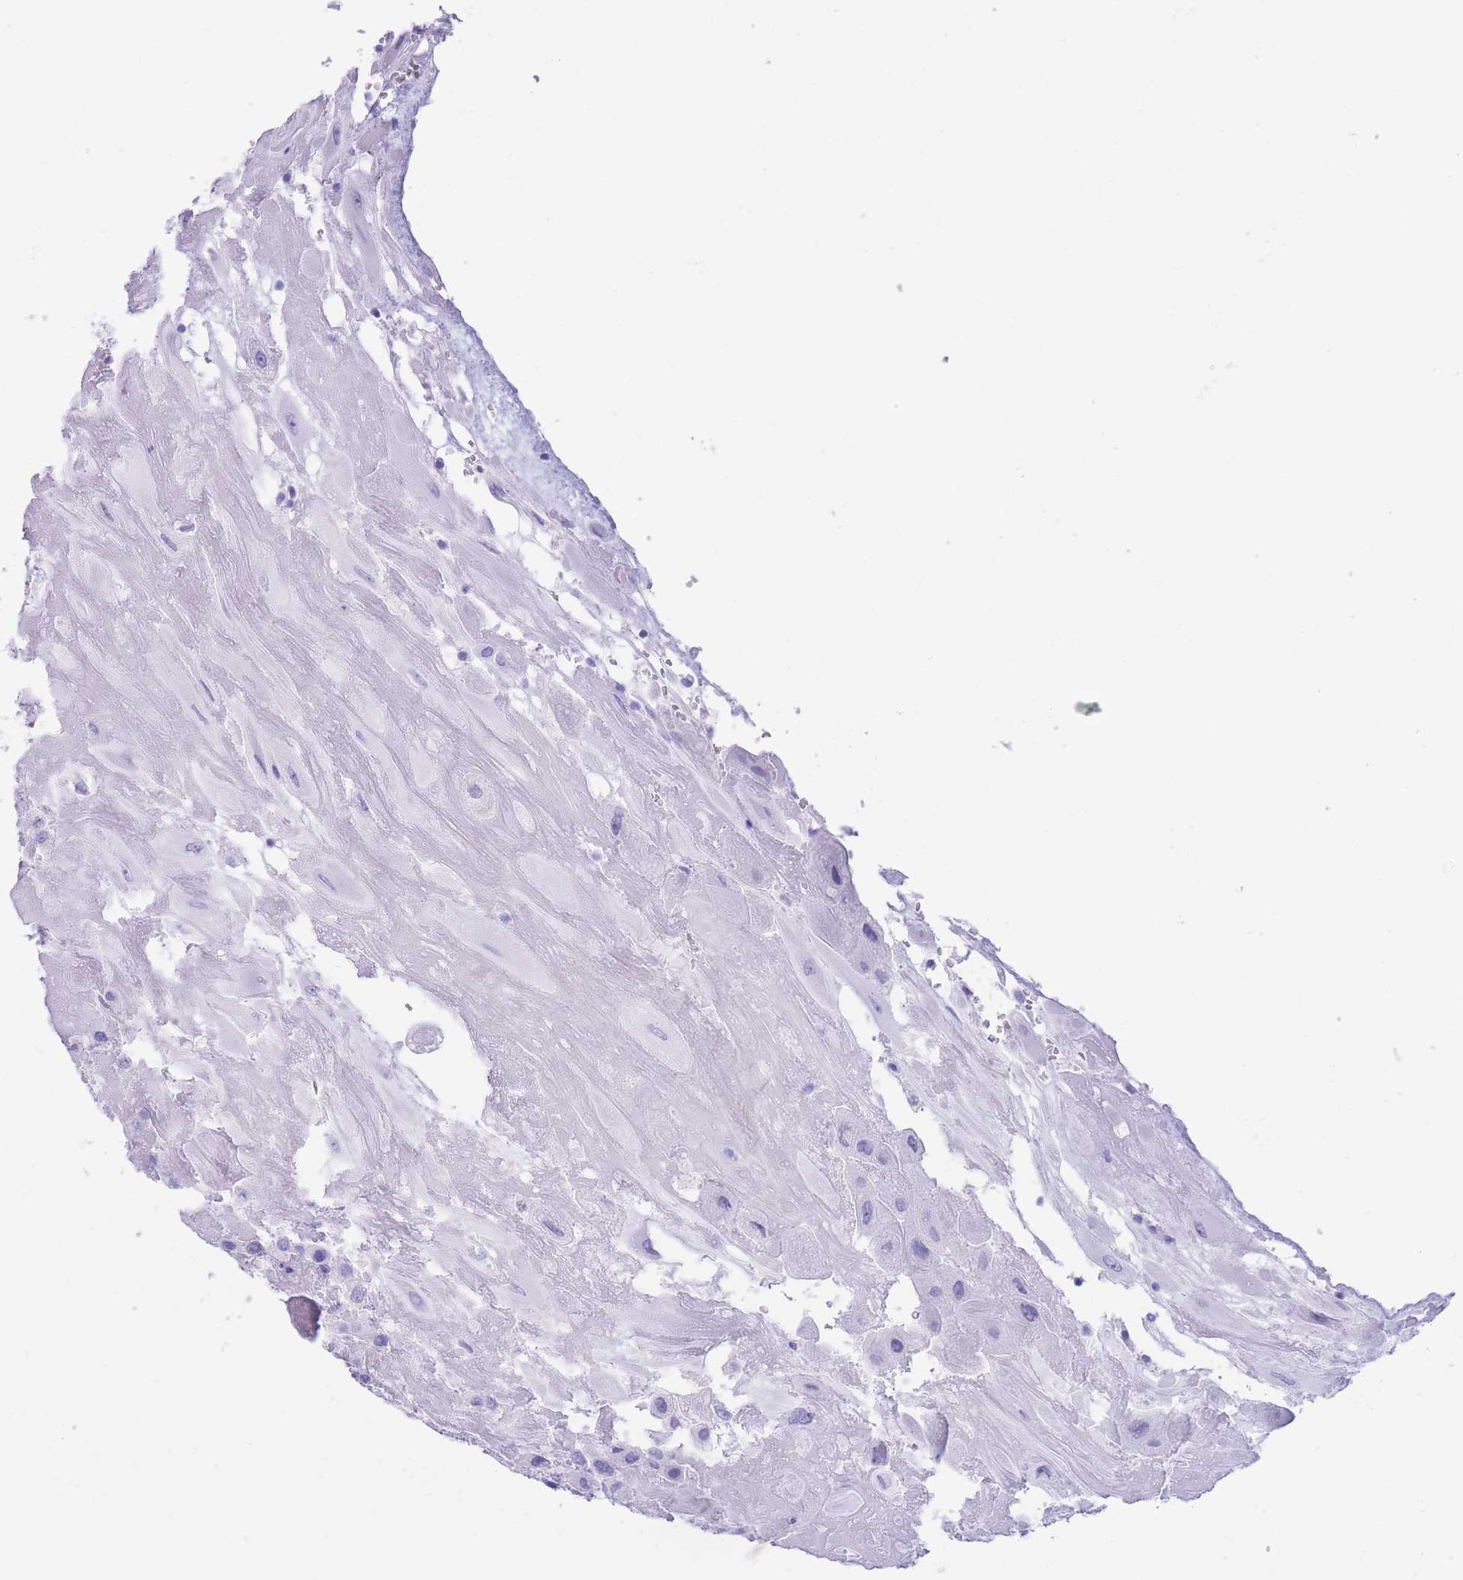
{"staining": {"intensity": "negative", "quantity": "none", "location": "none"}, "tissue": "placenta", "cell_type": "Decidual cells", "image_type": "normal", "snomed": [{"axis": "morphology", "description": "Normal tissue, NOS"}, {"axis": "topography", "description": "Placenta"}], "caption": "Immunohistochemistry of benign placenta demonstrates no staining in decidual cells.", "gene": "SLCO1B1", "patient": {"sex": "female", "age": 32}}